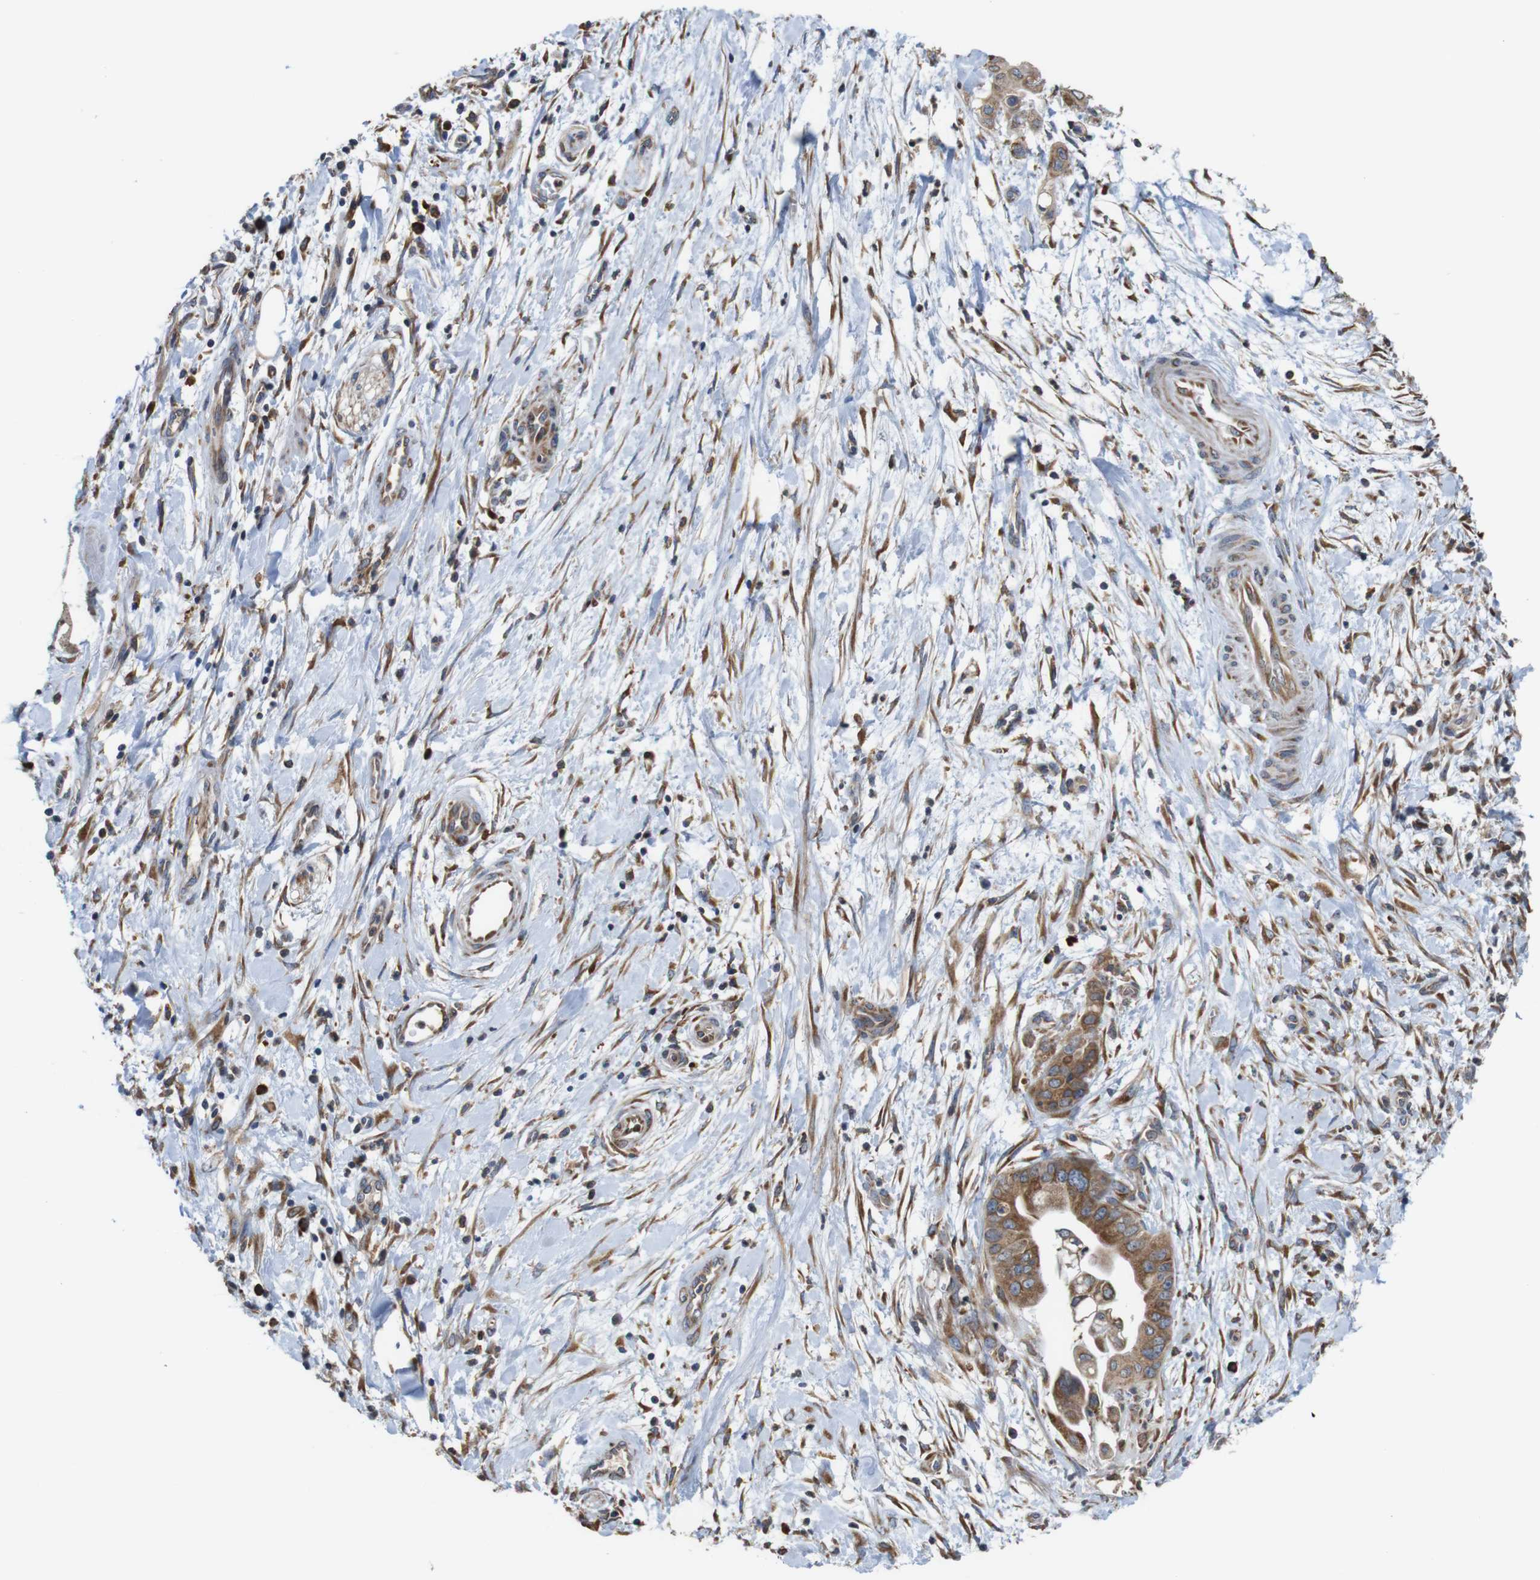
{"staining": {"intensity": "moderate", "quantity": ">75%", "location": "cytoplasmic/membranous"}, "tissue": "pancreatic cancer", "cell_type": "Tumor cells", "image_type": "cancer", "snomed": [{"axis": "morphology", "description": "Adenocarcinoma, NOS"}, {"axis": "topography", "description": "Pancreas"}], "caption": "IHC photomicrograph of human pancreatic adenocarcinoma stained for a protein (brown), which reveals medium levels of moderate cytoplasmic/membranous positivity in about >75% of tumor cells.", "gene": "UGGT1", "patient": {"sex": "female", "age": 75}}